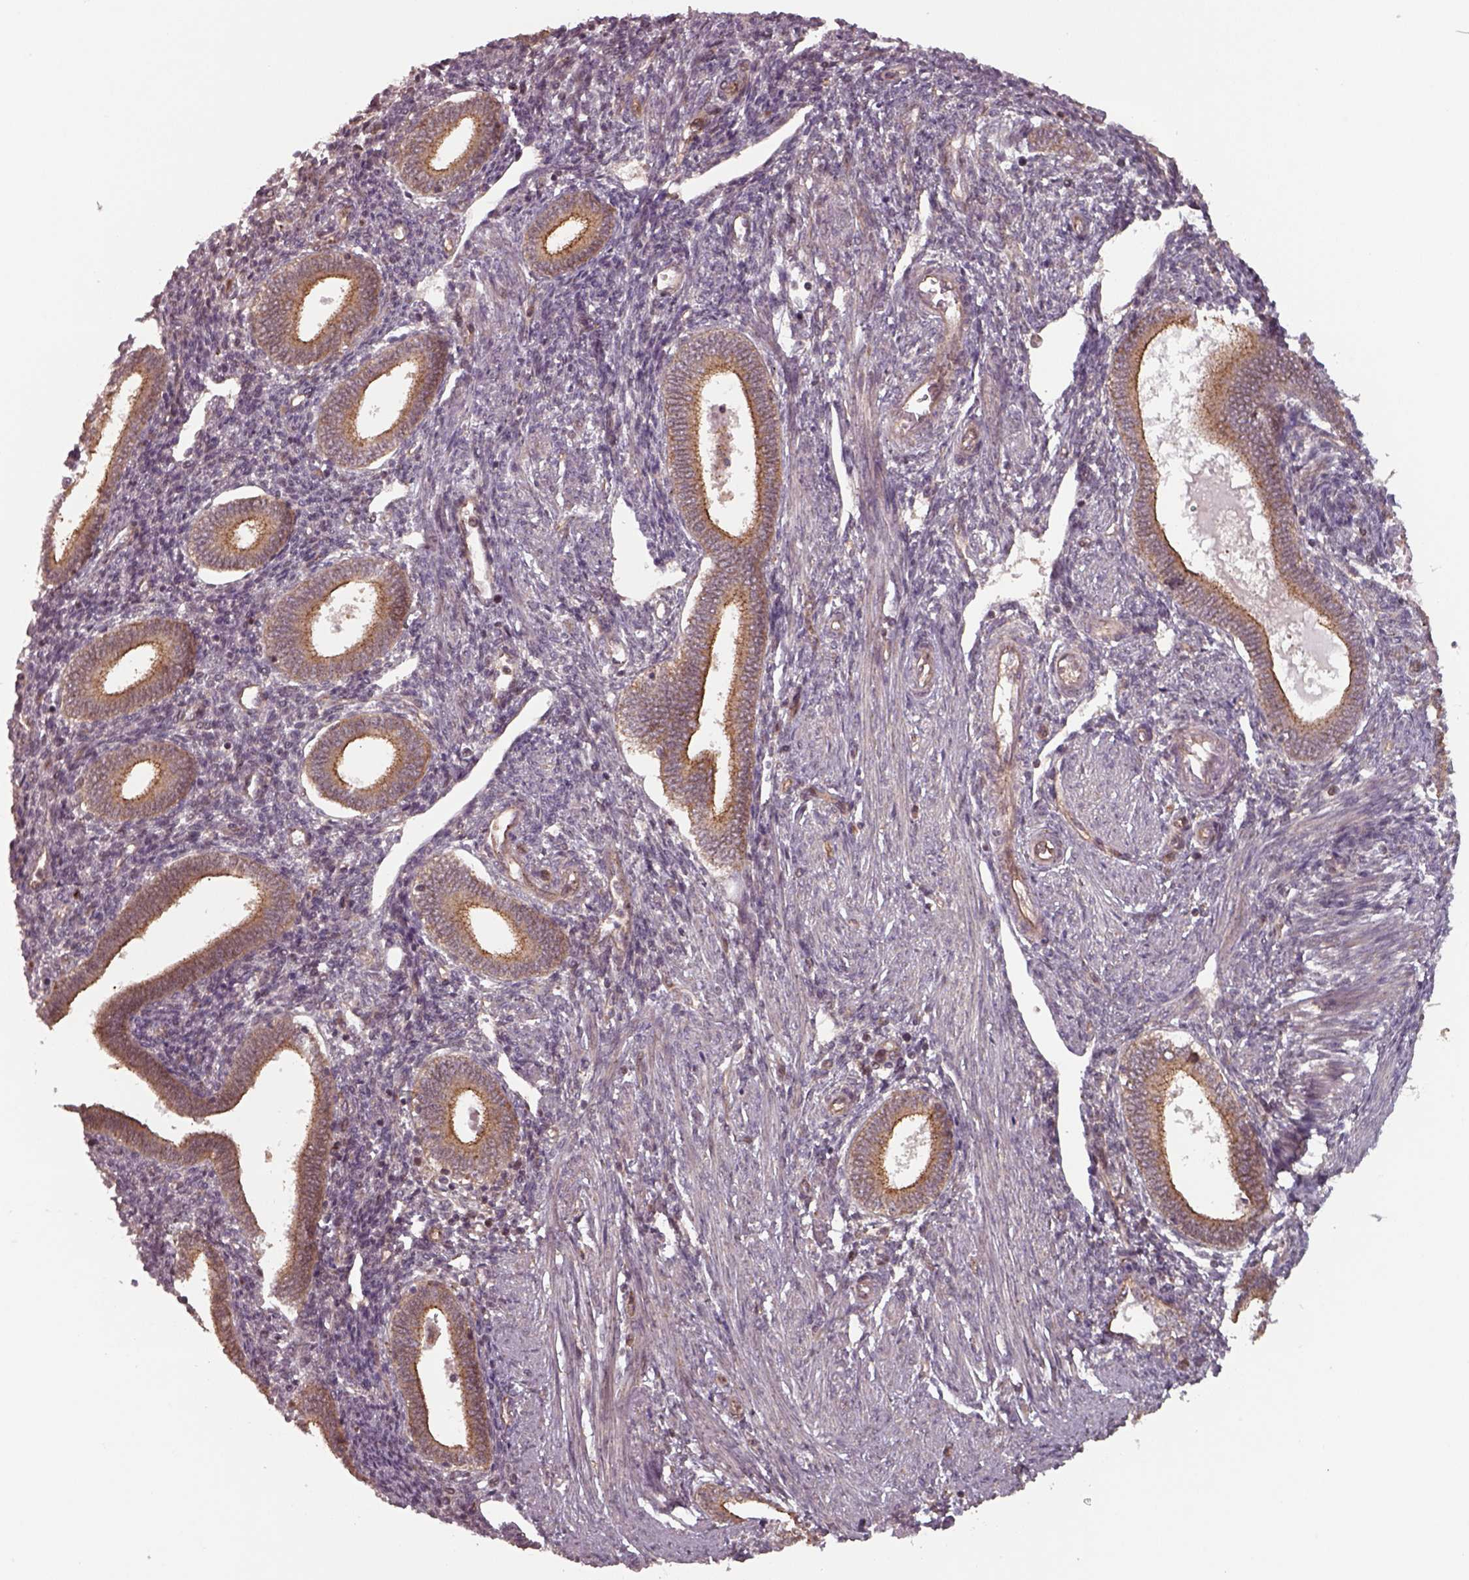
{"staining": {"intensity": "weak", "quantity": "<25%", "location": "cytoplasmic/membranous"}, "tissue": "endometrium", "cell_type": "Cells in endometrial stroma", "image_type": "normal", "snomed": [{"axis": "morphology", "description": "Normal tissue, NOS"}, {"axis": "topography", "description": "Endometrium"}], "caption": "The histopathology image exhibits no significant staining in cells in endometrial stroma of endometrium.", "gene": "CHMP3", "patient": {"sex": "female", "age": 42}}